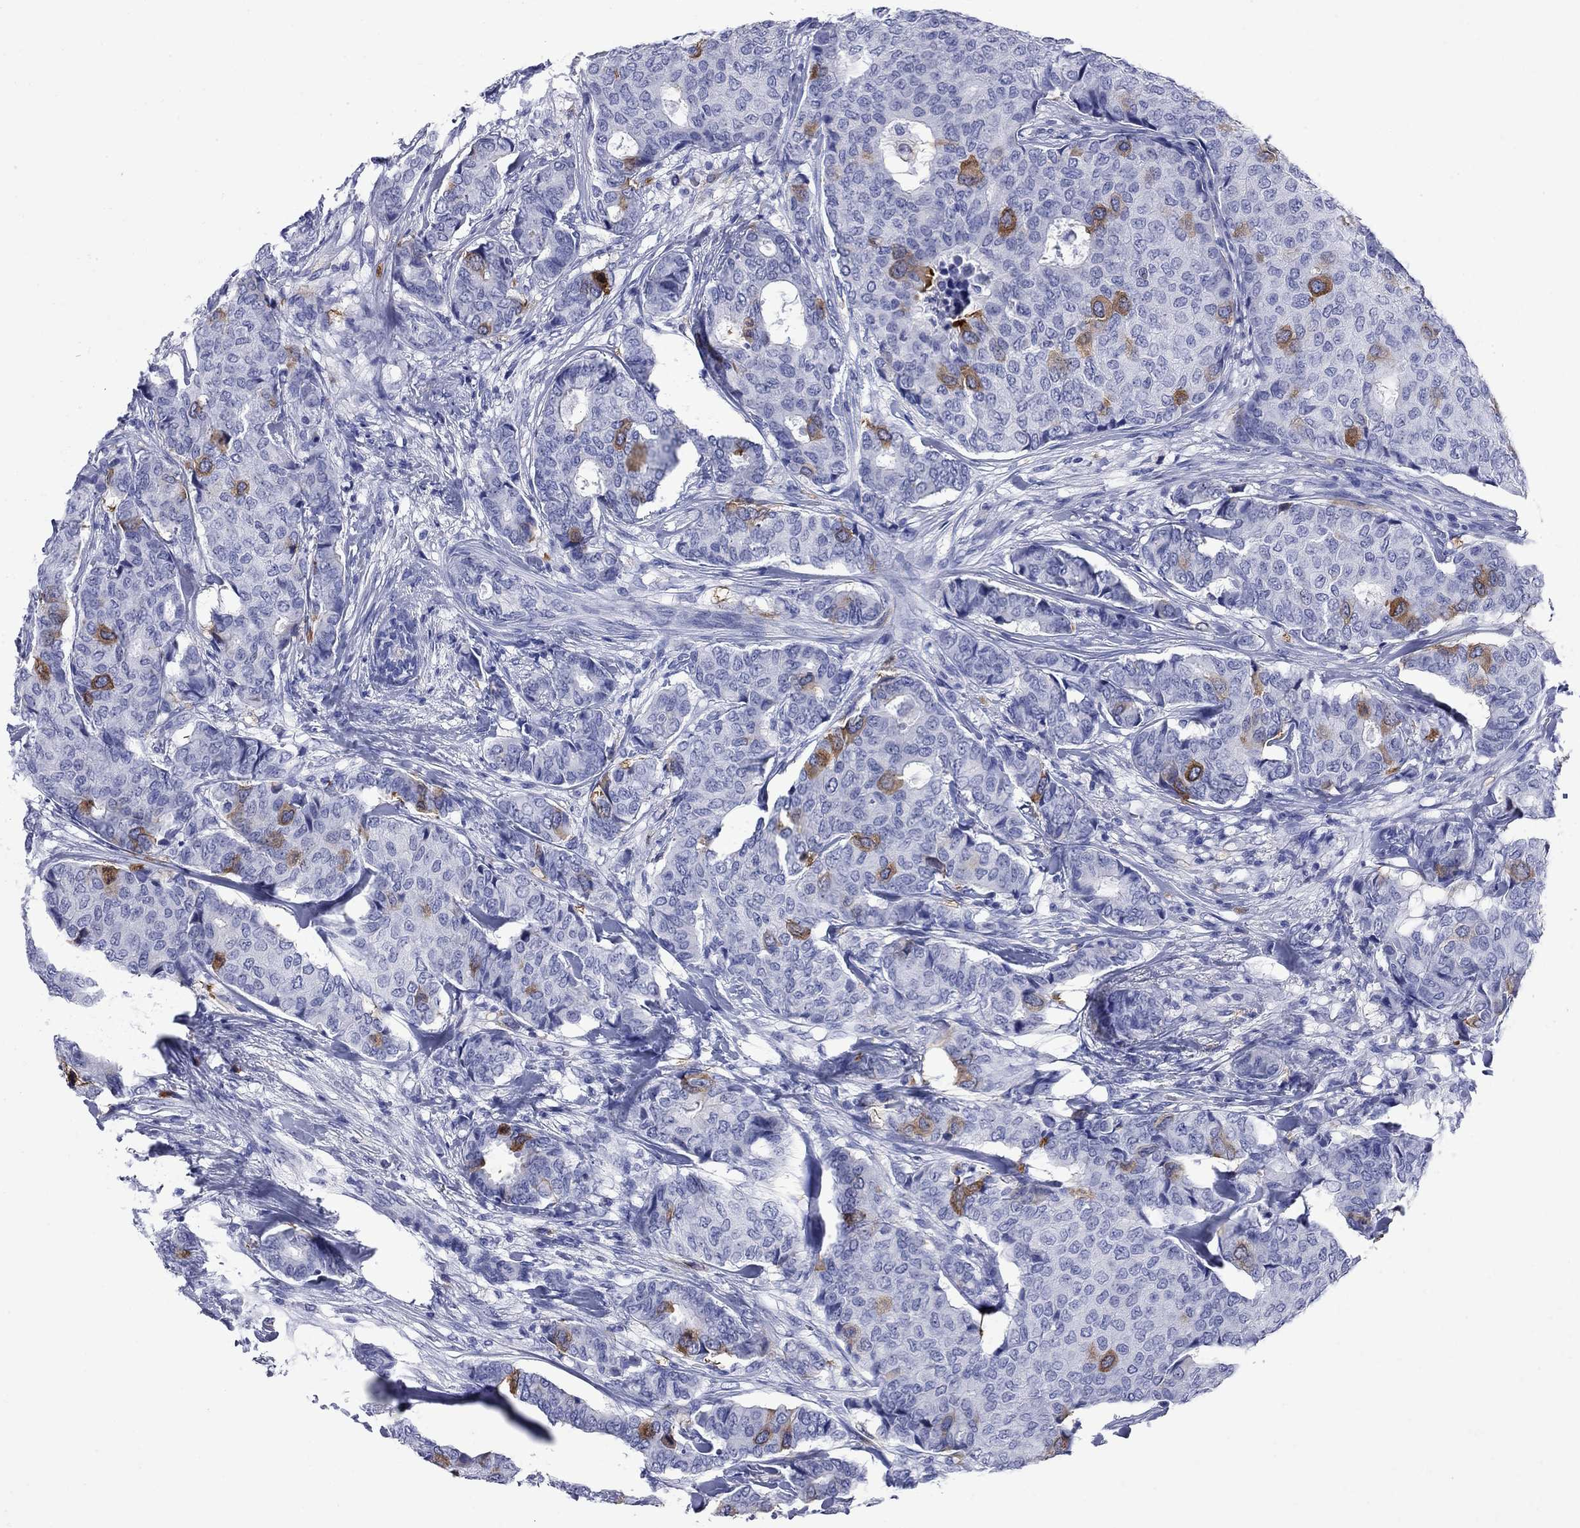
{"staining": {"intensity": "strong", "quantity": "<25%", "location": "cytoplasmic/membranous"}, "tissue": "breast cancer", "cell_type": "Tumor cells", "image_type": "cancer", "snomed": [{"axis": "morphology", "description": "Duct carcinoma"}, {"axis": "topography", "description": "Breast"}], "caption": "Invasive ductal carcinoma (breast) was stained to show a protein in brown. There is medium levels of strong cytoplasmic/membranous expression in about <25% of tumor cells.", "gene": "TACC3", "patient": {"sex": "female", "age": 75}}